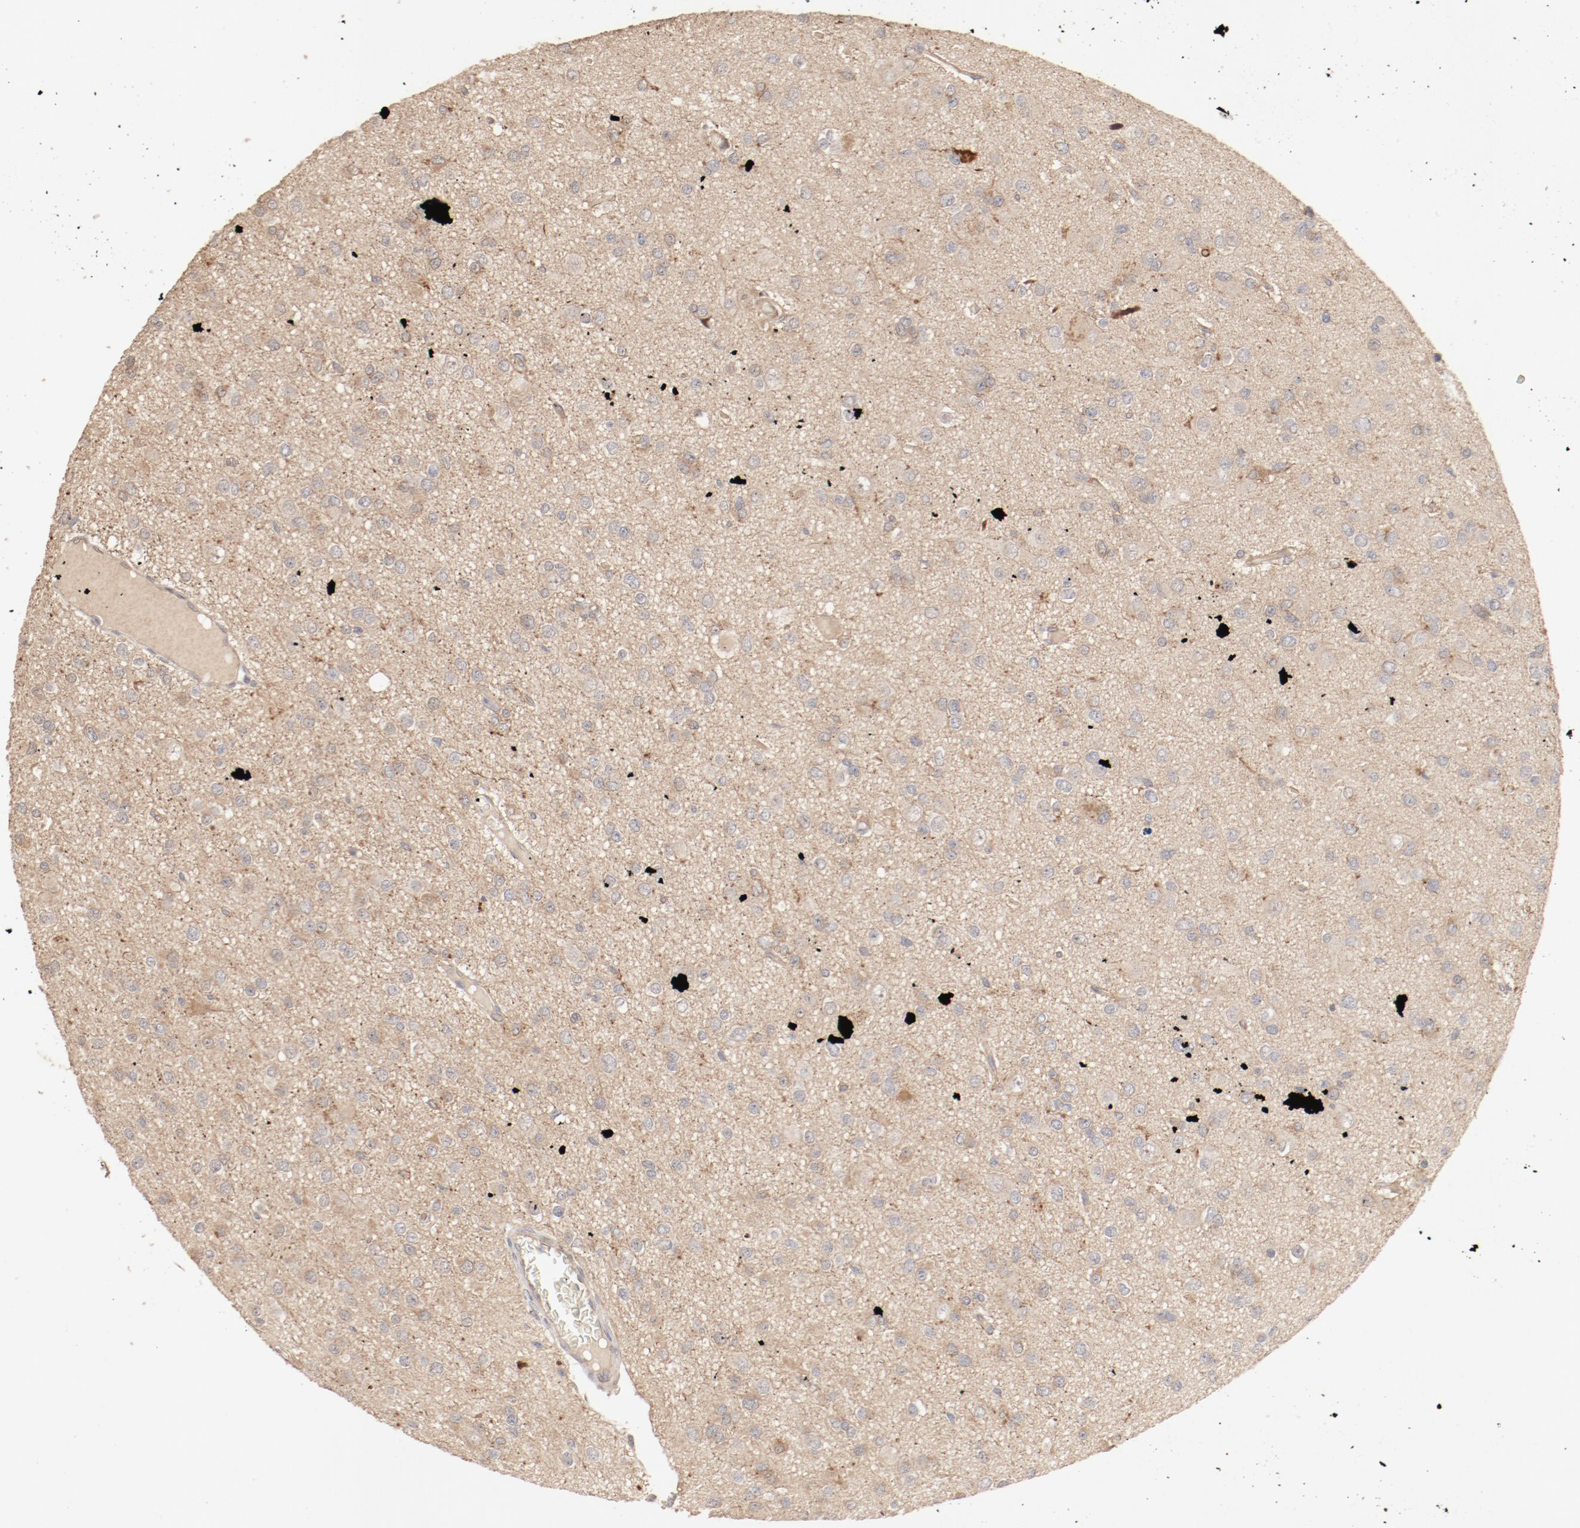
{"staining": {"intensity": "moderate", "quantity": ">75%", "location": "cytoplasmic/membranous"}, "tissue": "glioma", "cell_type": "Tumor cells", "image_type": "cancer", "snomed": [{"axis": "morphology", "description": "Glioma, malignant, Low grade"}, {"axis": "topography", "description": "Brain"}], "caption": "Immunohistochemical staining of glioma shows moderate cytoplasmic/membranous protein expression in about >75% of tumor cells.", "gene": "IL3RA", "patient": {"sex": "male", "age": 42}}